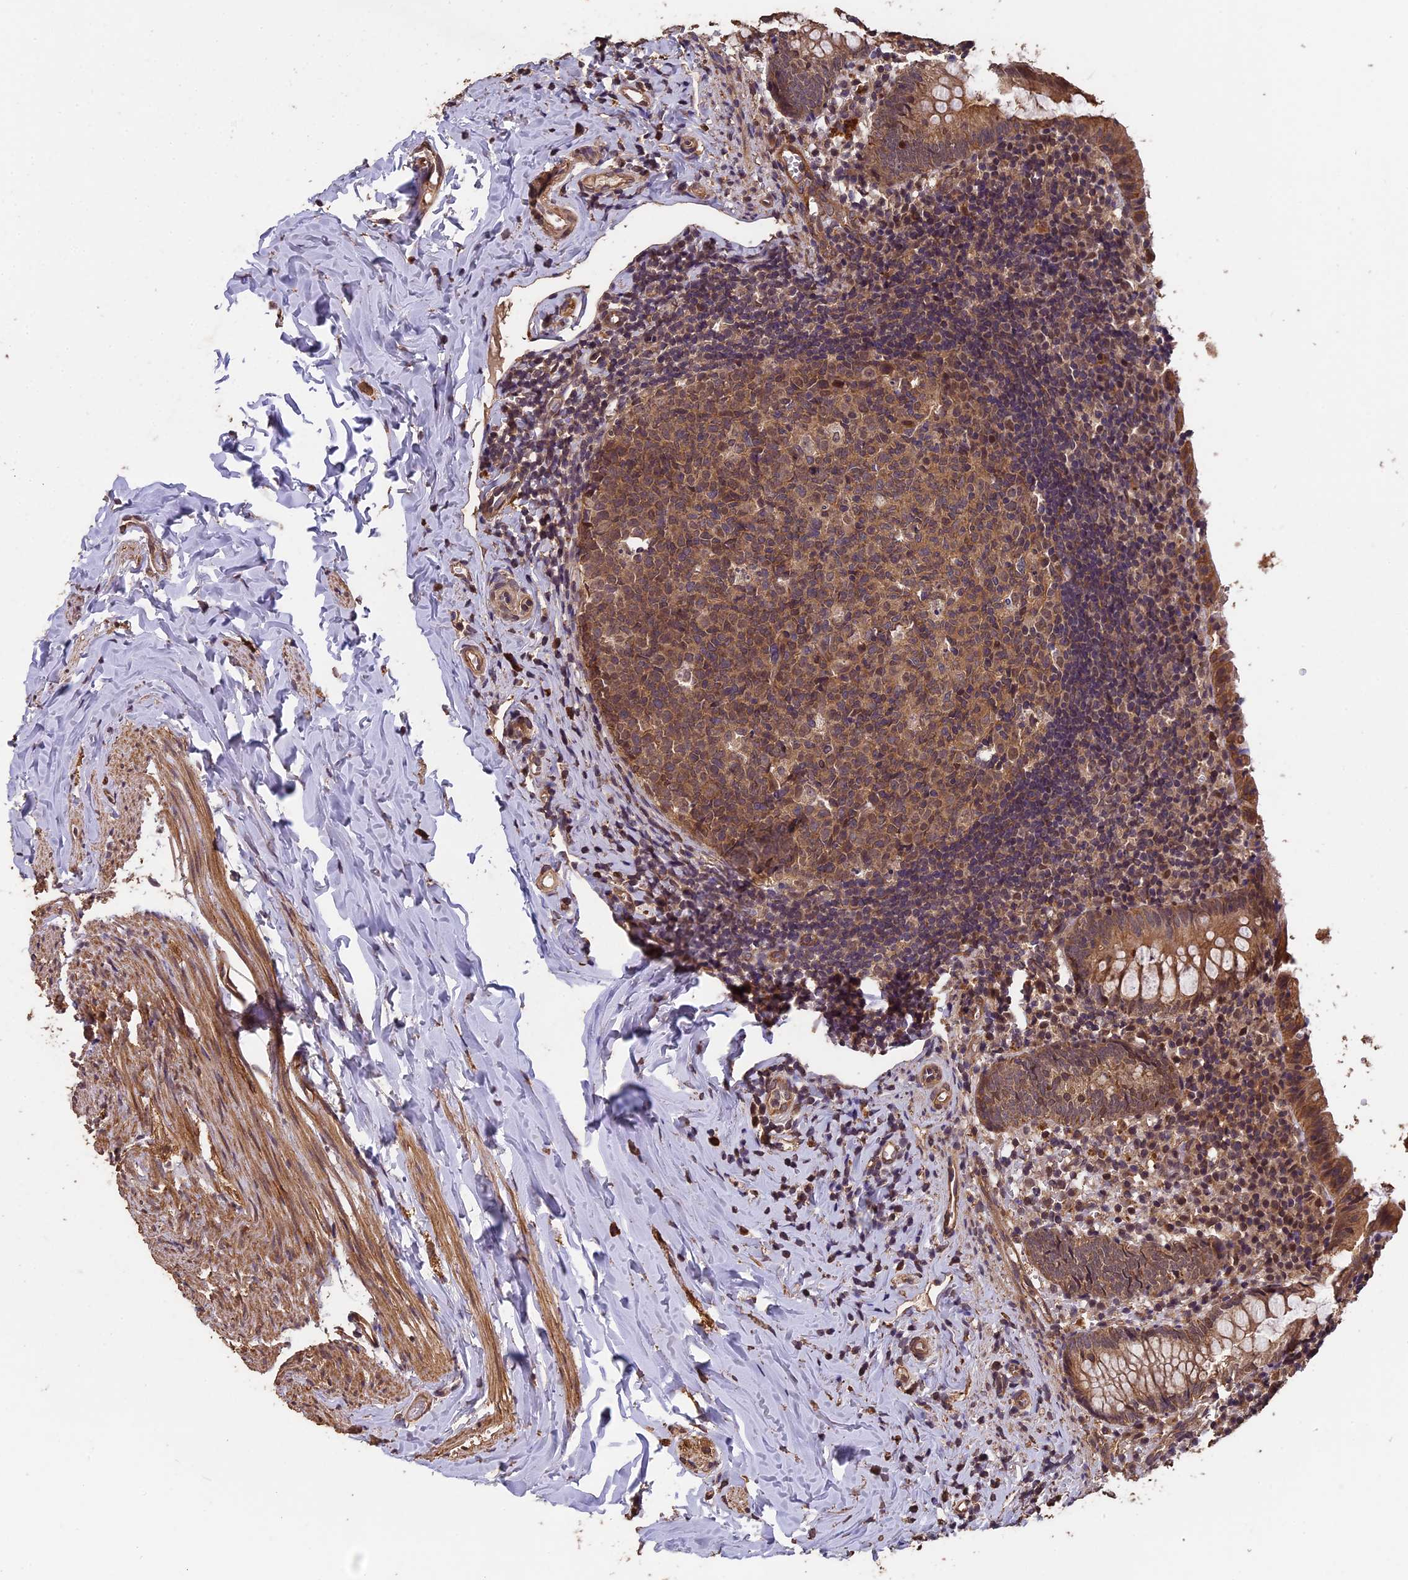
{"staining": {"intensity": "moderate", "quantity": ">75%", "location": "cytoplasmic/membranous"}, "tissue": "appendix", "cell_type": "Glandular cells", "image_type": "normal", "snomed": [{"axis": "morphology", "description": "Normal tissue, NOS"}, {"axis": "topography", "description": "Appendix"}], "caption": "Immunohistochemistry (IHC) of unremarkable human appendix reveals medium levels of moderate cytoplasmic/membranous staining in about >75% of glandular cells.", "gene": "CHD9", "patient": {"sex": "female", "age": 10}}